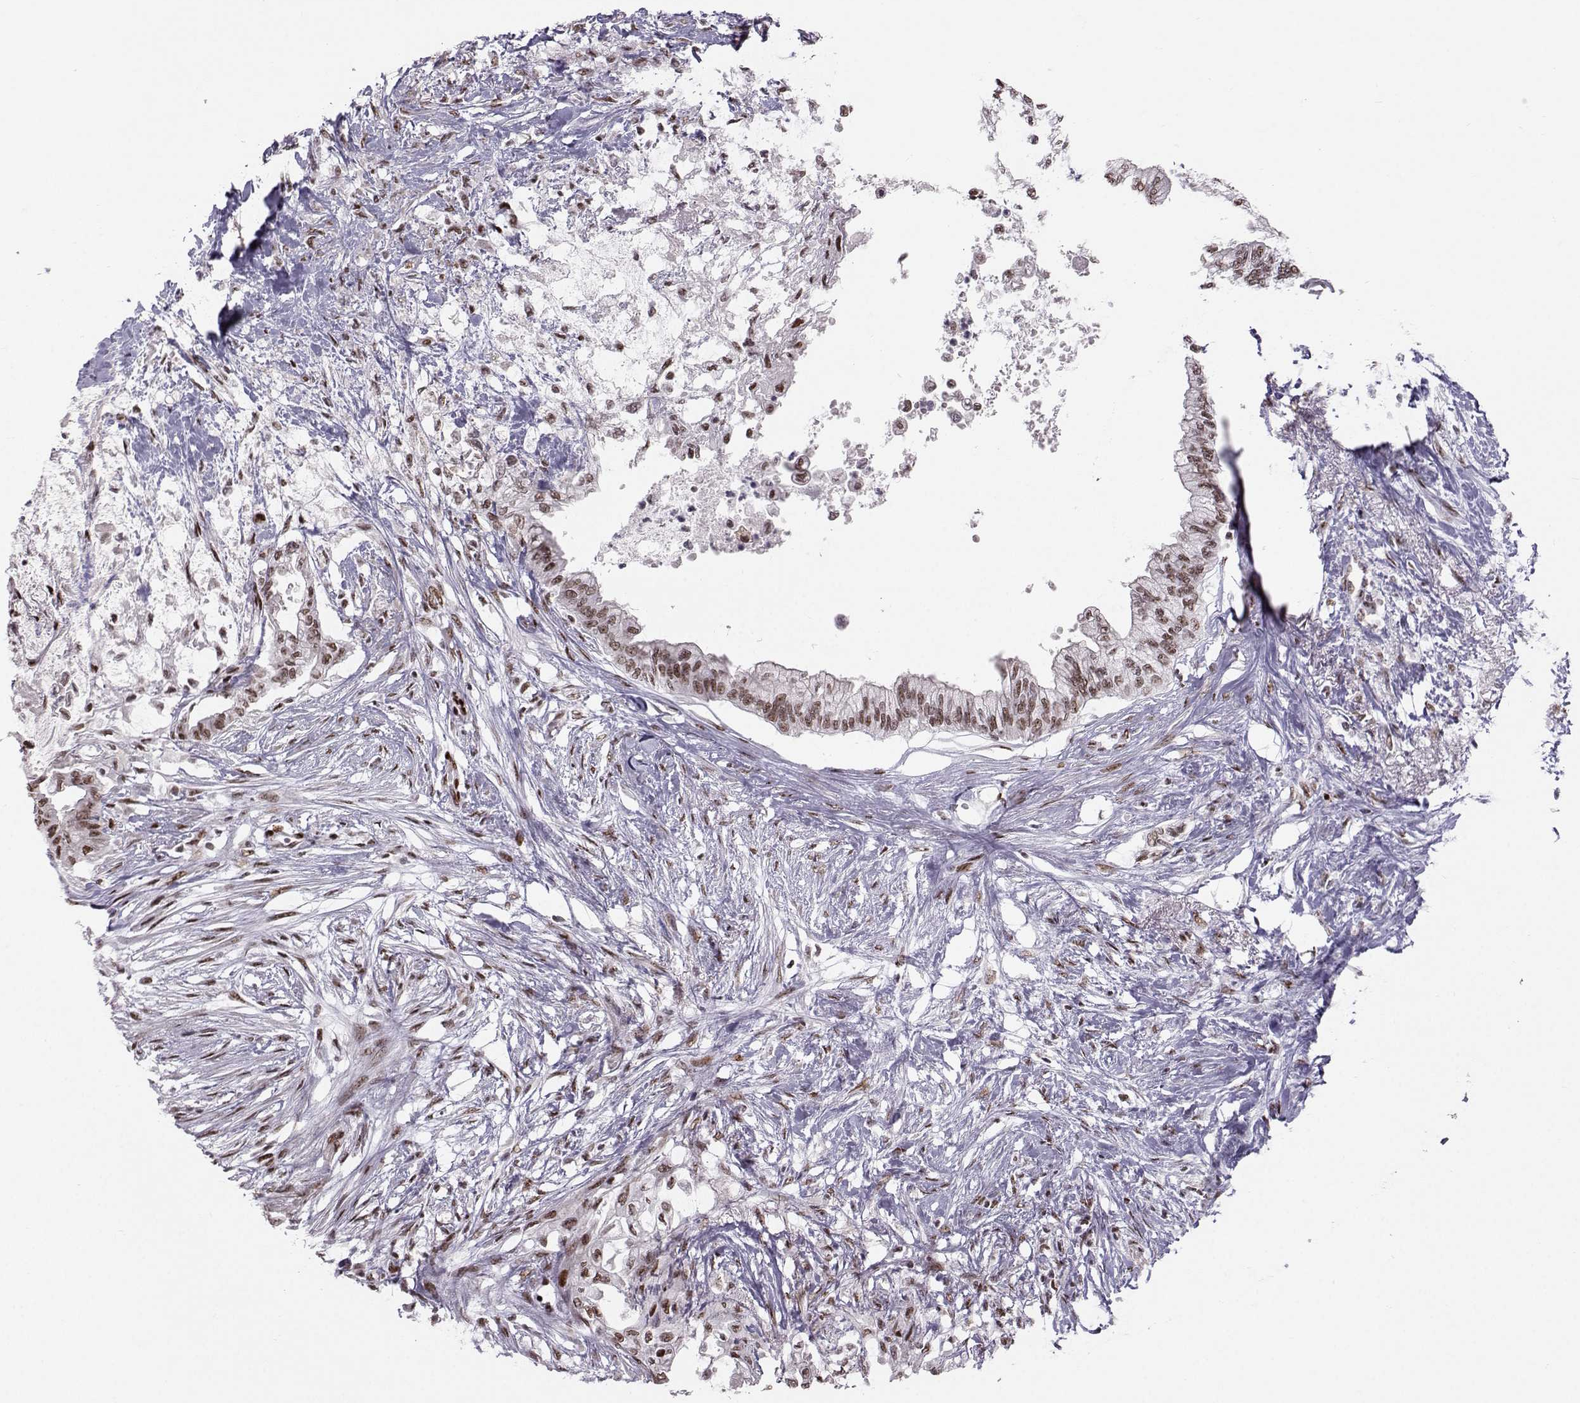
{"staining": {"intensity": "moderate", "quantity": ">75%", "location": "nuclear"}, "tissue": "pancreatic cancer", "cell_type": "Tumor cells", "image_type": "cancer", "snomed": [{"axis": "morphology", "description": "Normal tissue, NOS"}, {"axis": "morphology", "description": "Adenocarcinoma, NOS"}, {"axis": "topography", "description": "Pancreas"}, {"axis": "topography", "description": "Duodenum"}], "caption": "The micrograph demonstrates a brown stain indicating the presence of a protein in the nuclear of tumor cells in pancreatic cancer (adenocarcinoma).", "gene": "SNAPC2", "patient": {"sex": "female", "age": 60}}